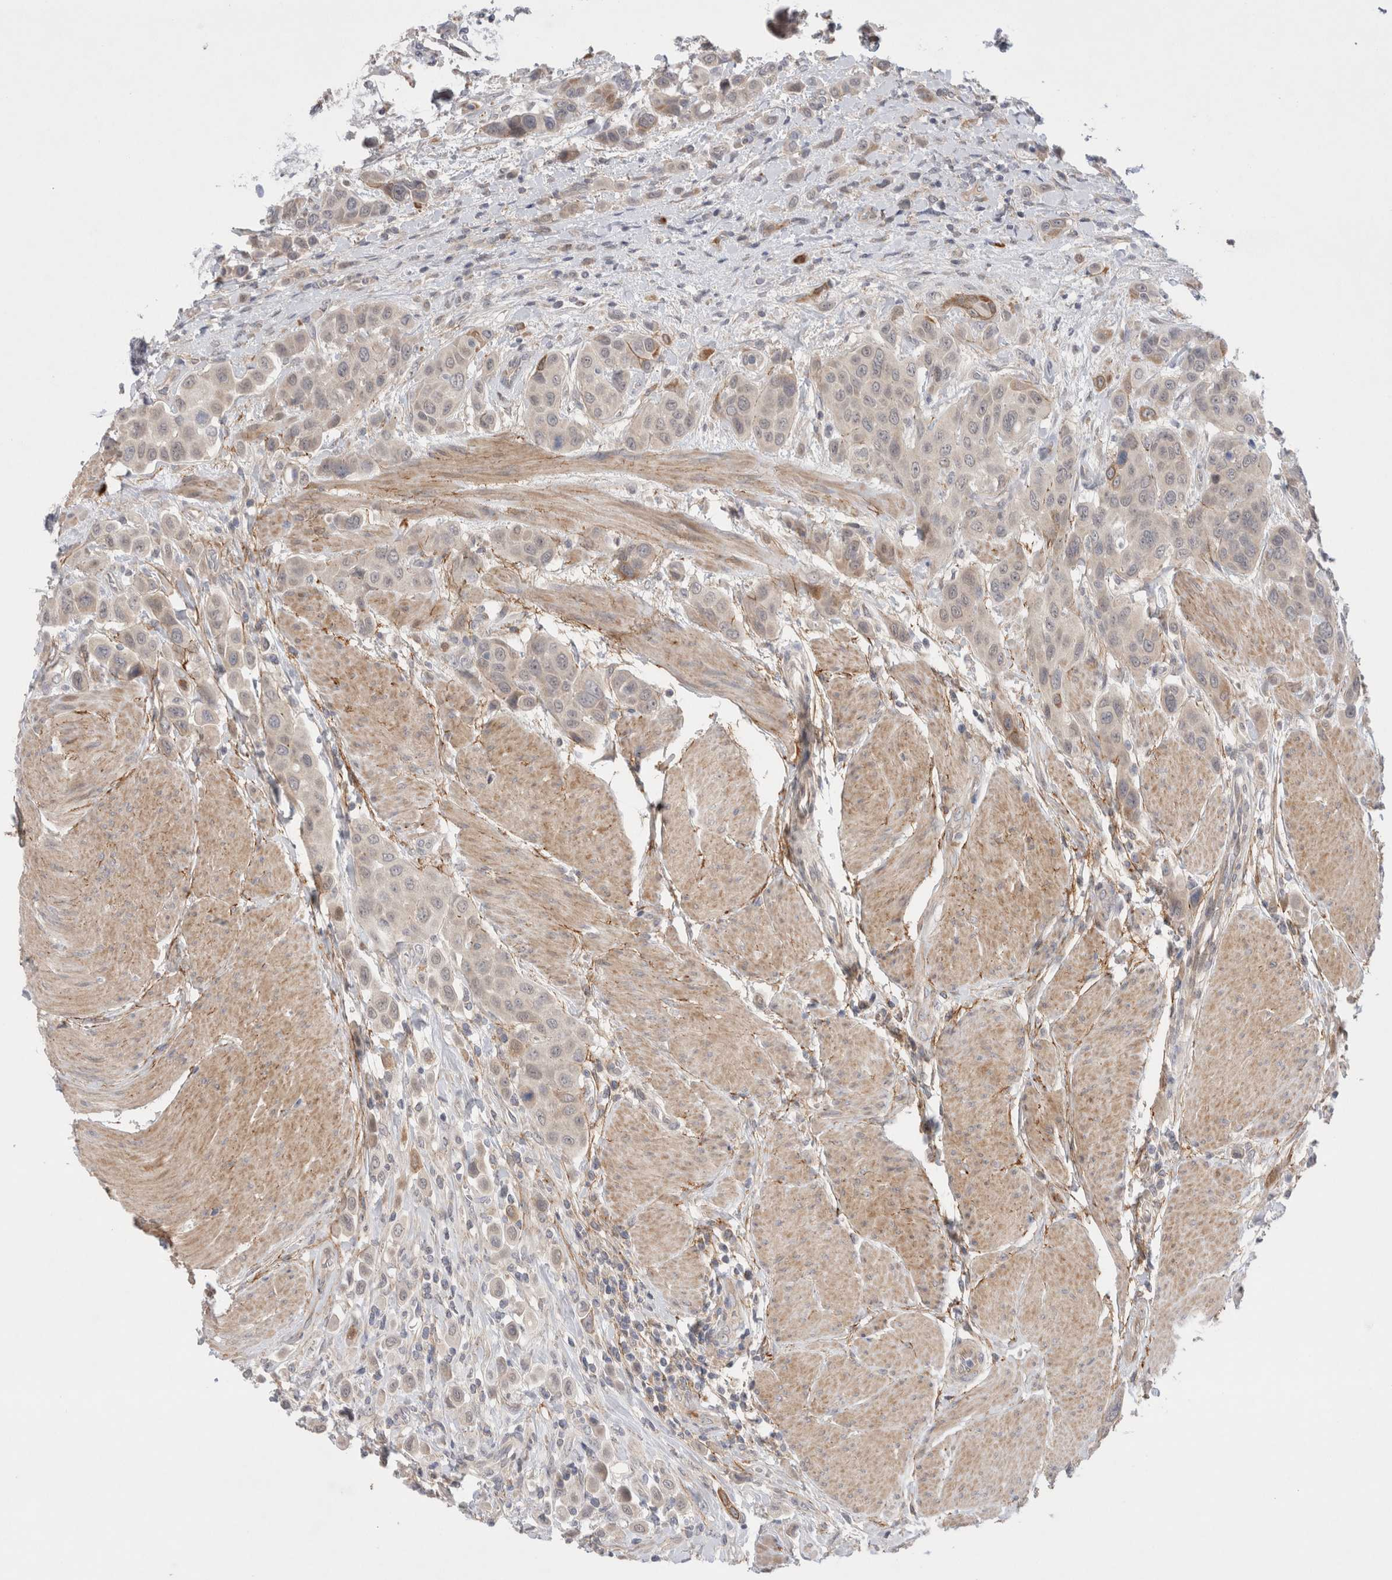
{"staining": {"intensity": "negative", "quantity": "none", "location": "none"}, "tissue": "urothelial cancer", "cell_type": "Tumor cells", "image_type": "cancer", "snomed": [{"axis": "morphology", "description": "Urothelial carcinoma, High grade"}, {"axis": "topography", "description": "Urinary bladder"}], "caption": "DAB immunohistochemical staining of urothelial carcinoma (high-grade) shows no significant expression in tumor cells. Brightfield microscopy of immunohistochemistry stained with DAB (brown) and hematoxylin (blue), captured at high magnification.", "gene": "GSDMB", "patient": {"sex": "male", "age": 50}}